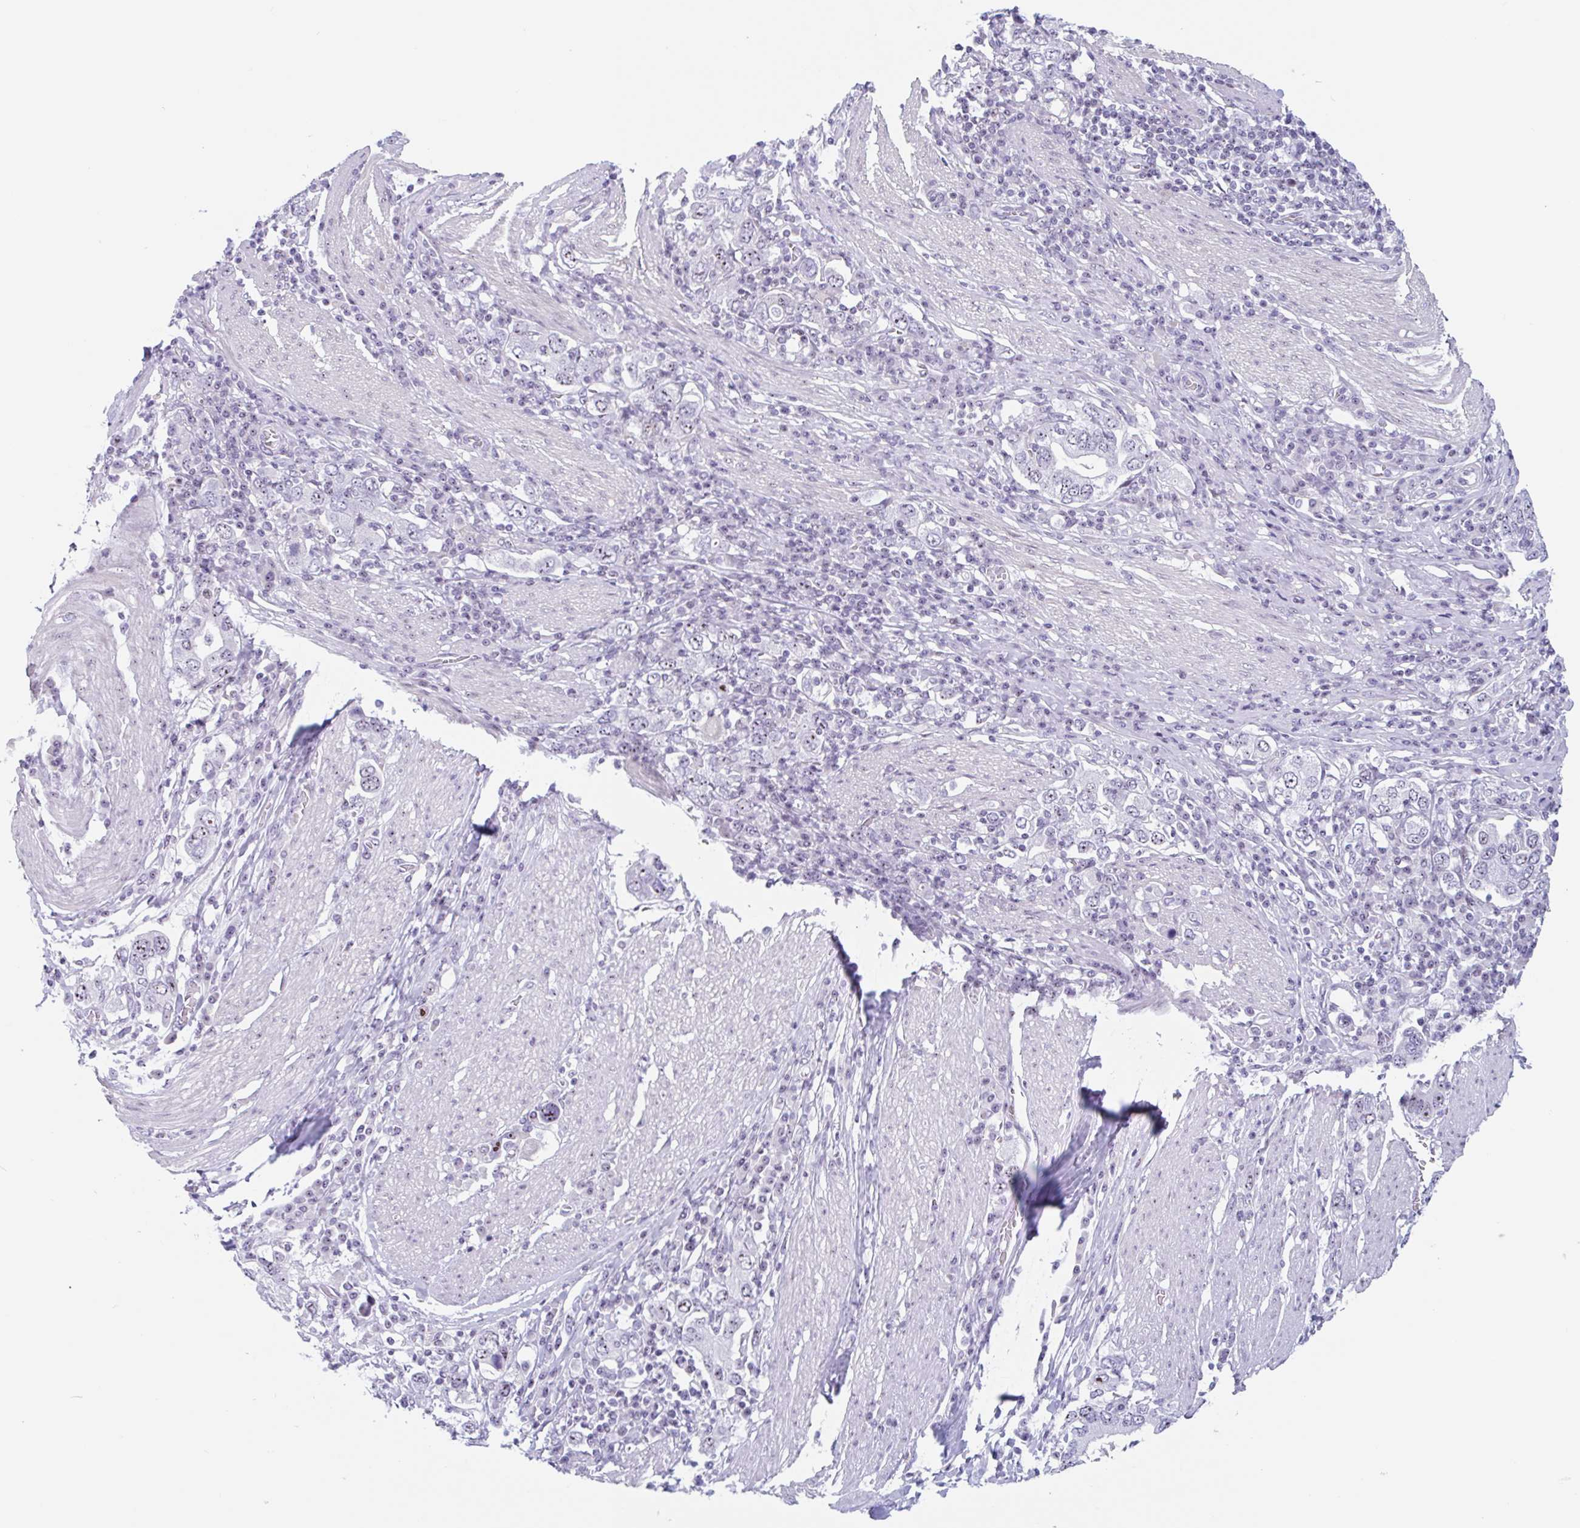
{"staining": {"intensity": "weak", "quantity": "<25%", "location": "nuclear"}, "tissue": "stomach cancer", "cell_type": "Tumor cells", "image_type": "cancer", "snomed": [{"axis": "morphology", "description": "Adenocarcinoma, NOS"}, {"axis": "topography", "description": "Stomach, upper"}, {"axis": "topography", "description": "Stomach"}], "caption": "Immunohistochemical staining of stomach cancer (adenocarcinoma) shows no significant staining in tumor cells.", "gene": "LENG9", "patient": {"sex": "male", "age": 62}}